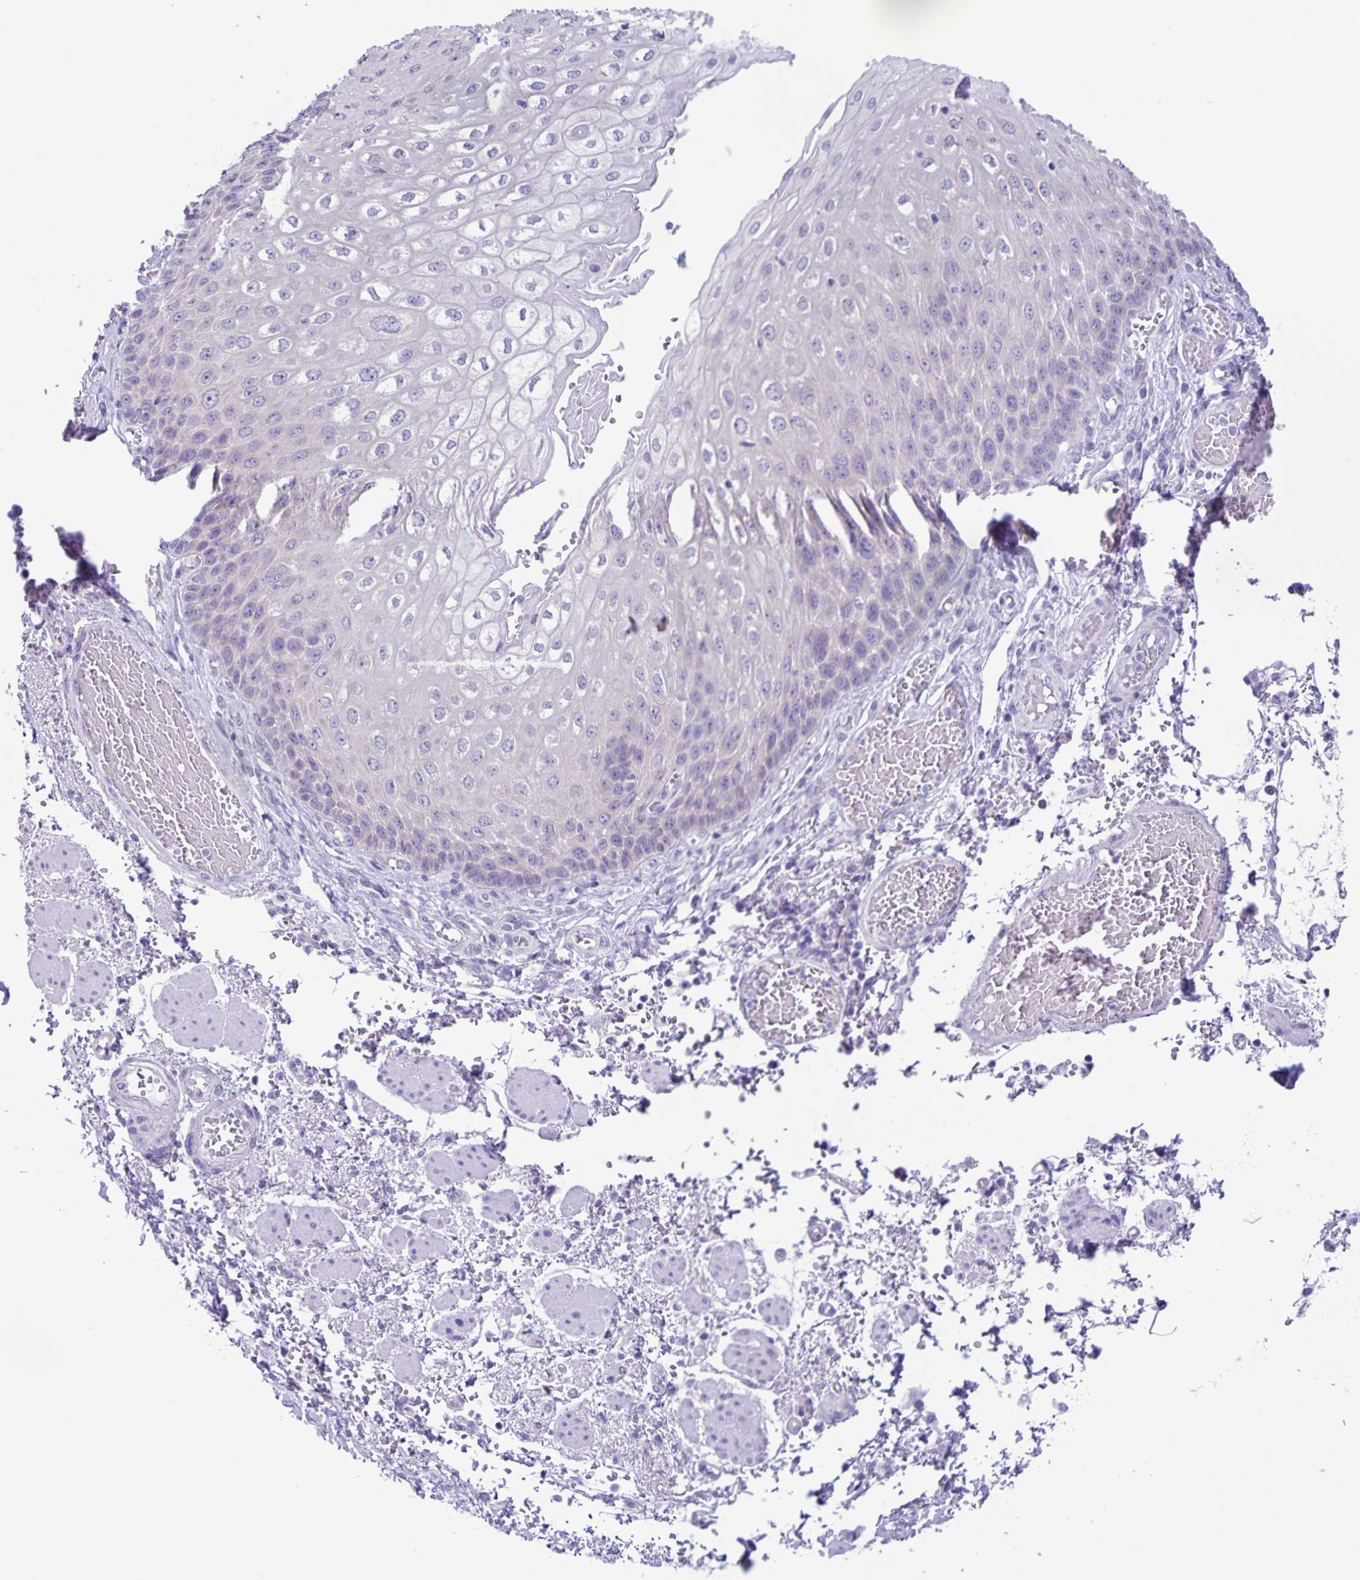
{"staining": {"intensity": "negative", "quantity": "none", "location": "none"}, "tissue": "esophagus", "cell_type": "Squamous epithelial cells", "image_type": "normal", "snomed": [{"axis": "morphology", "description": "Normal tissue, NOS"}, {"axis": "morphology", "description": "Adenocarcinoma, NOS"}, {"axis": "topography", "description": "Esophagus"}], "caption": "Immunohistochemistry (IHC) micrograph of normal esophagus: esophagus stained with DAB (3,3'-diaminobenzidine) displays no significant protein expression in squamous epithelial cells.", "gene": "CAPSL", "patient": {"sex": "male", "age": 81}}